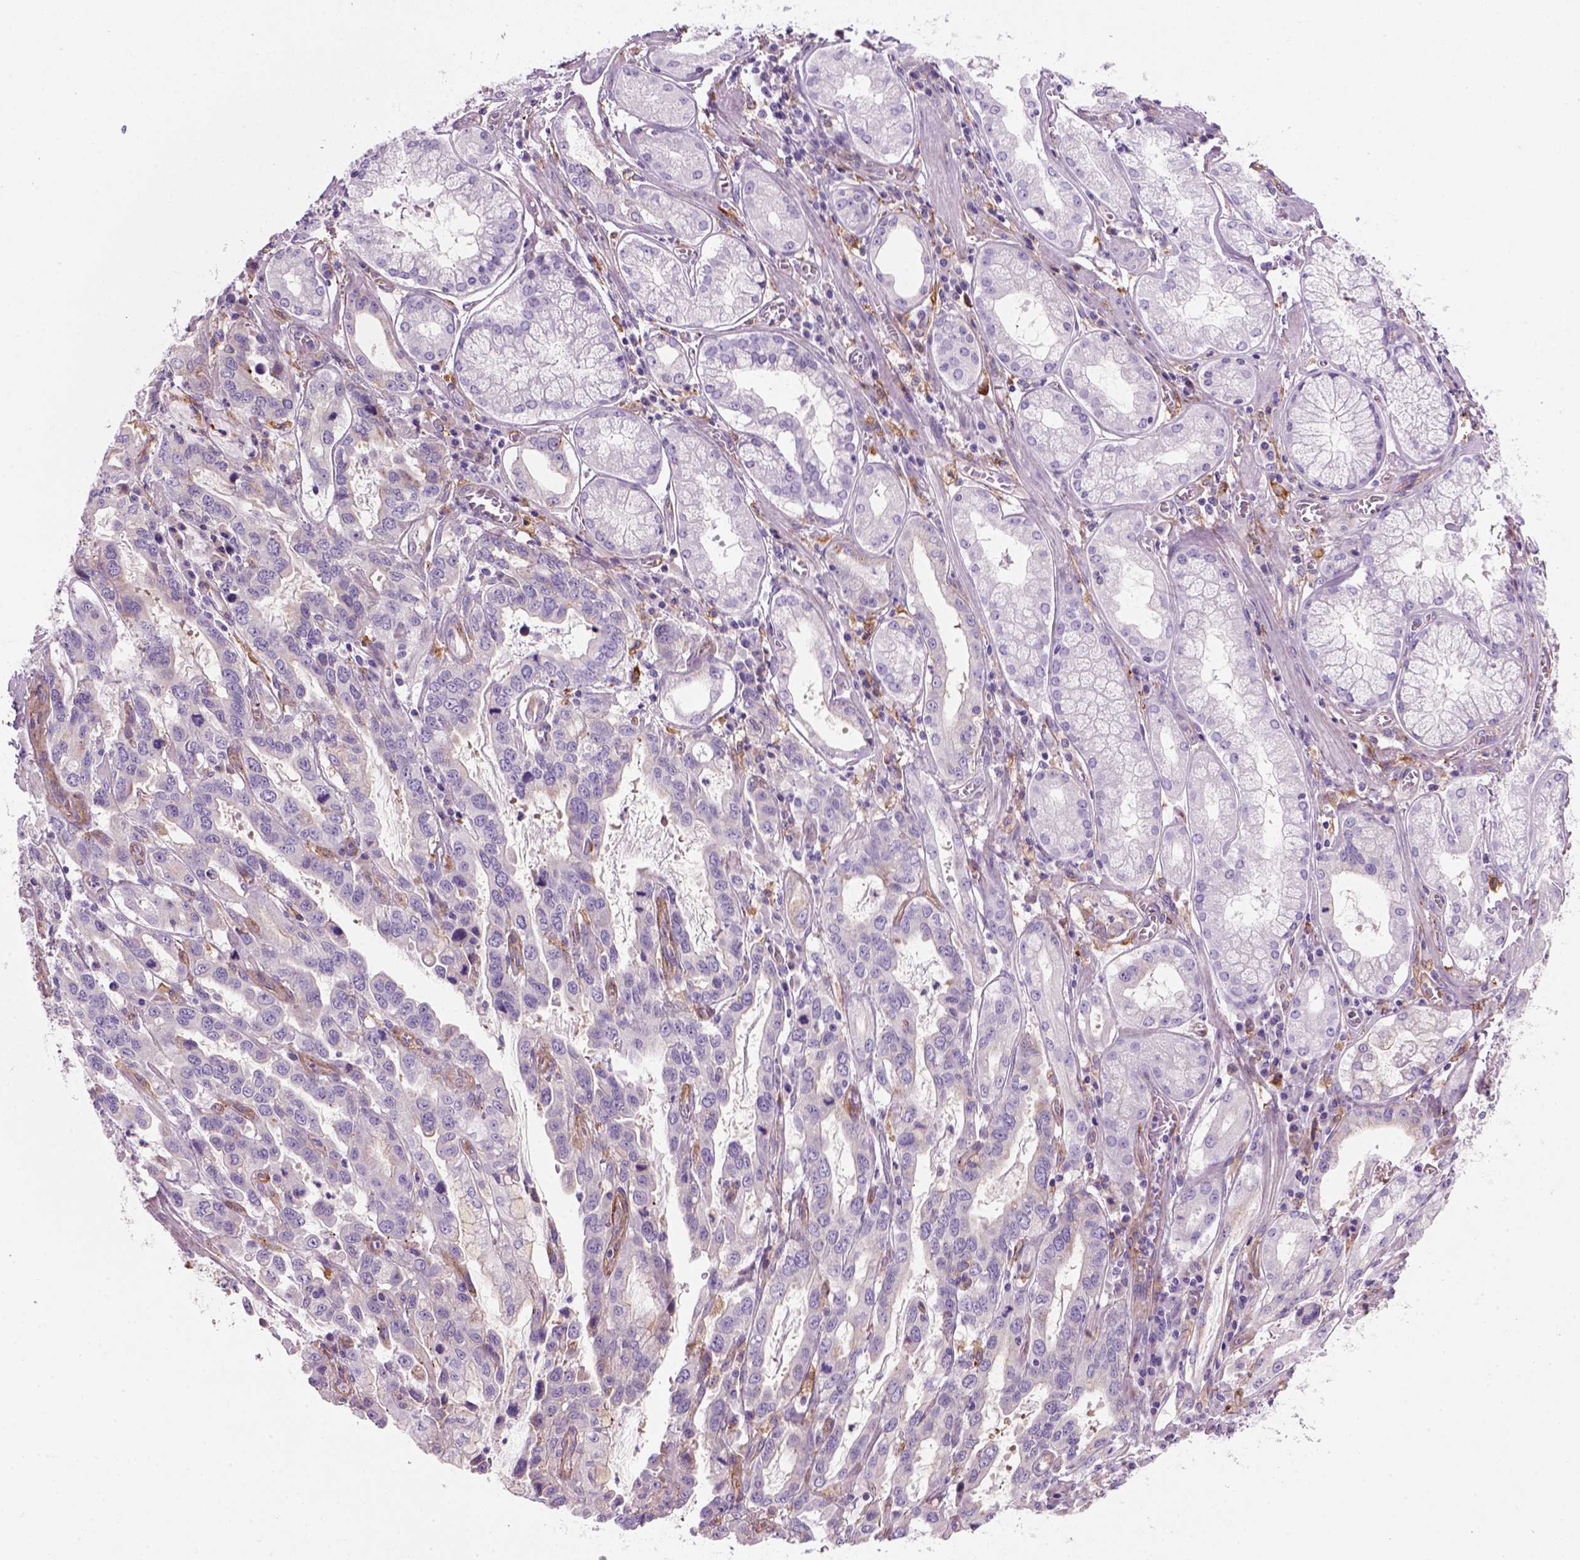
{"staining": {"intensity": "negative", "quantity": "none", "location": "none"}, "tissue": "stomach cancer", "cell_type": "Tumor cells", "image_type": "cancer", "snomed": [{"axis": "morphology", "description": "Adenocarcinoma, NOS"}, {"axis": "topography", "description": "Stomach, lower"}], "caption": "IHC of stomach cancer (adenocarcinoma) displays no staining in tumor cells.", "gene": "MARCKS", "patient": {"sex": "female", "age": 76}}